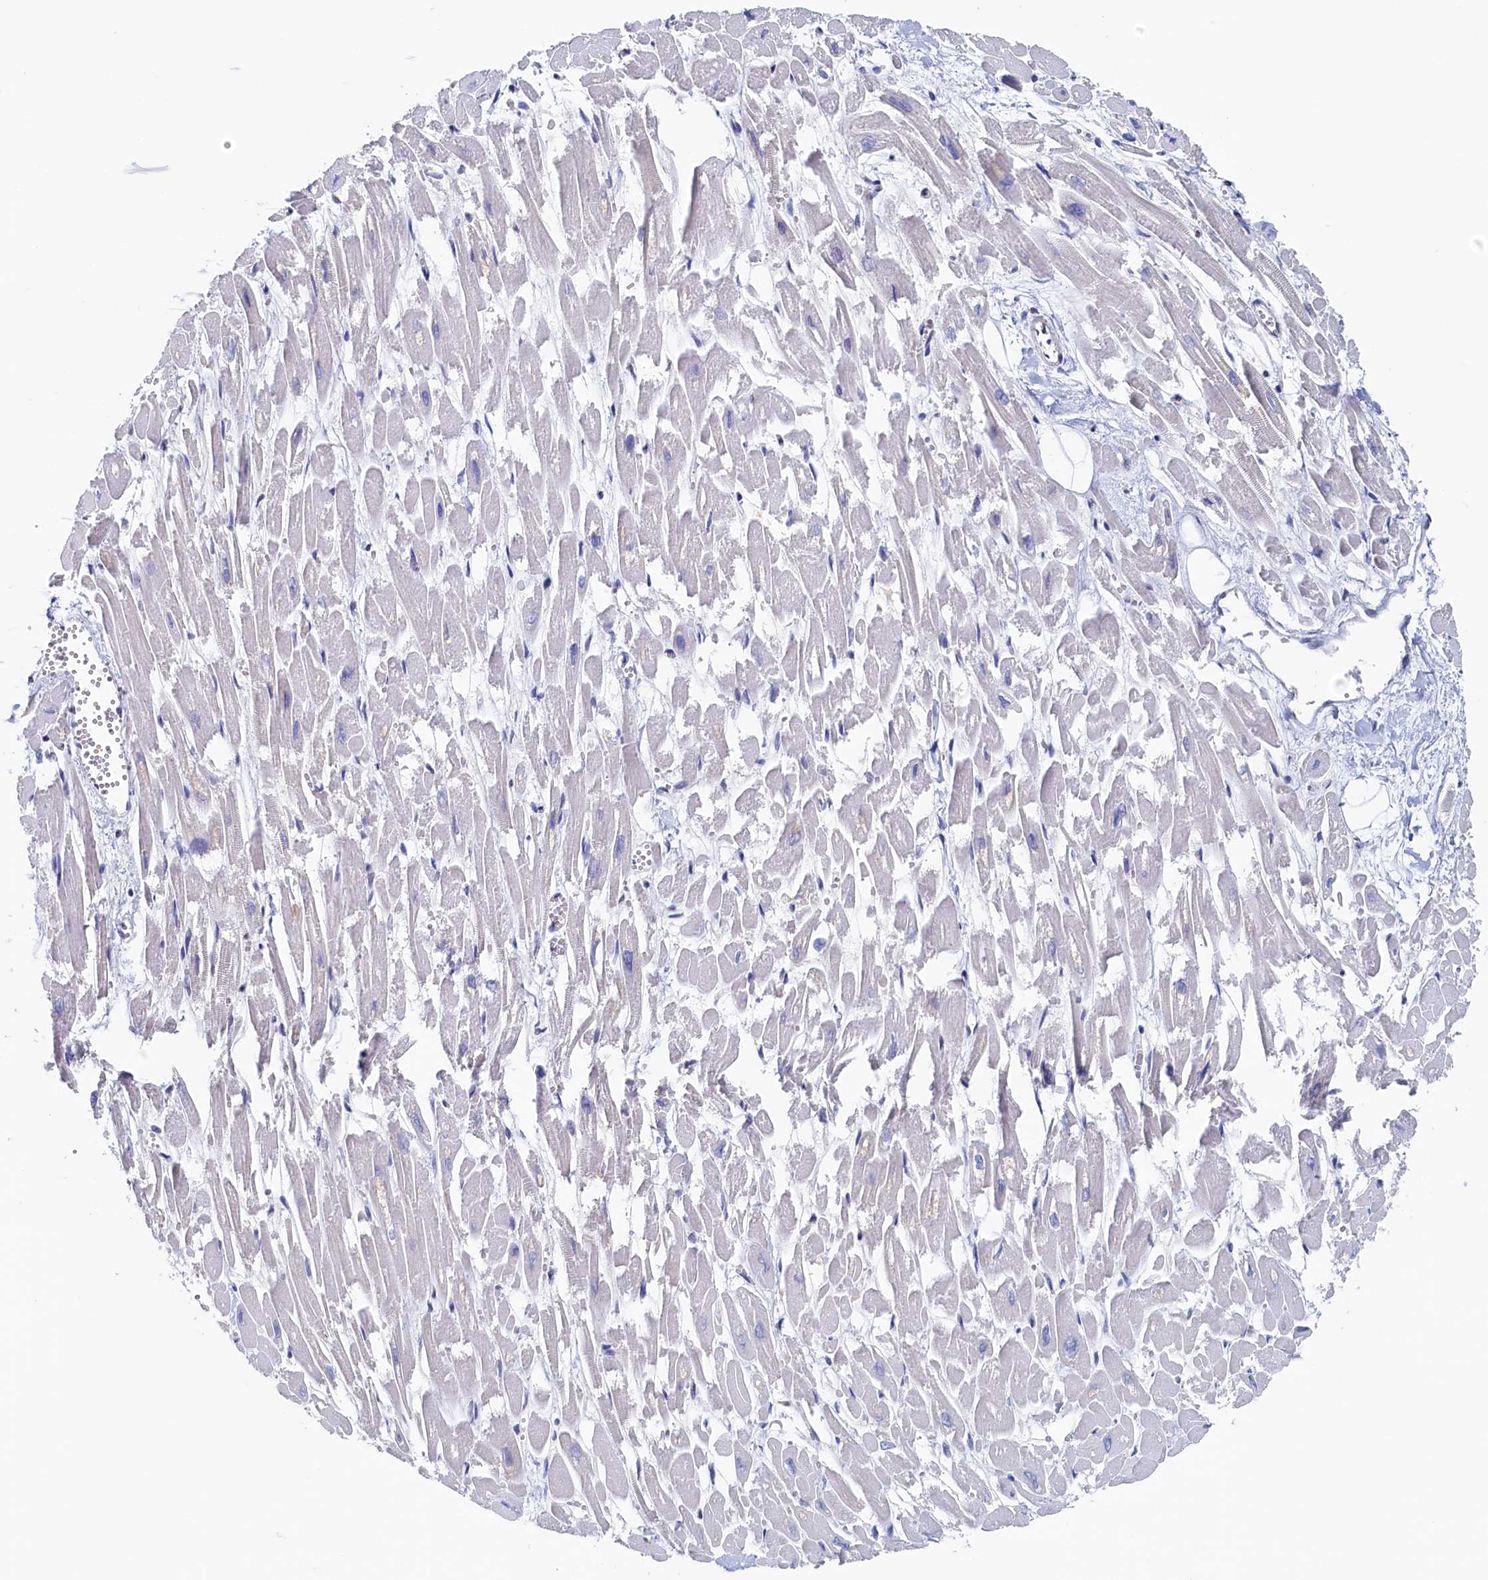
{"staining": {"intensity": "negative", "quantity": "none", "location": "none"}, "tissue": "heart muscle", "cell_type": "Cardiomyocytes", "image_type": "normal", "snomed": [{"axis": "morphology", "description": "Normal tissue, NOS"}, {"axis": "topography", "description": "Heart"}], "caption": "IHC photomicrograph of unremarkable heart muscle: heart muscle stained with DAB (3,3'-diaminobenzidine) reveals no significant protein staining in cardiomyocytes. (Brightfield microscopy of DAB (3,3'-diaminobenzidine) immunohistochemistry at high magnification).", "gene": "C11orf54", "patient": {"sex": "male", "age": 54}}